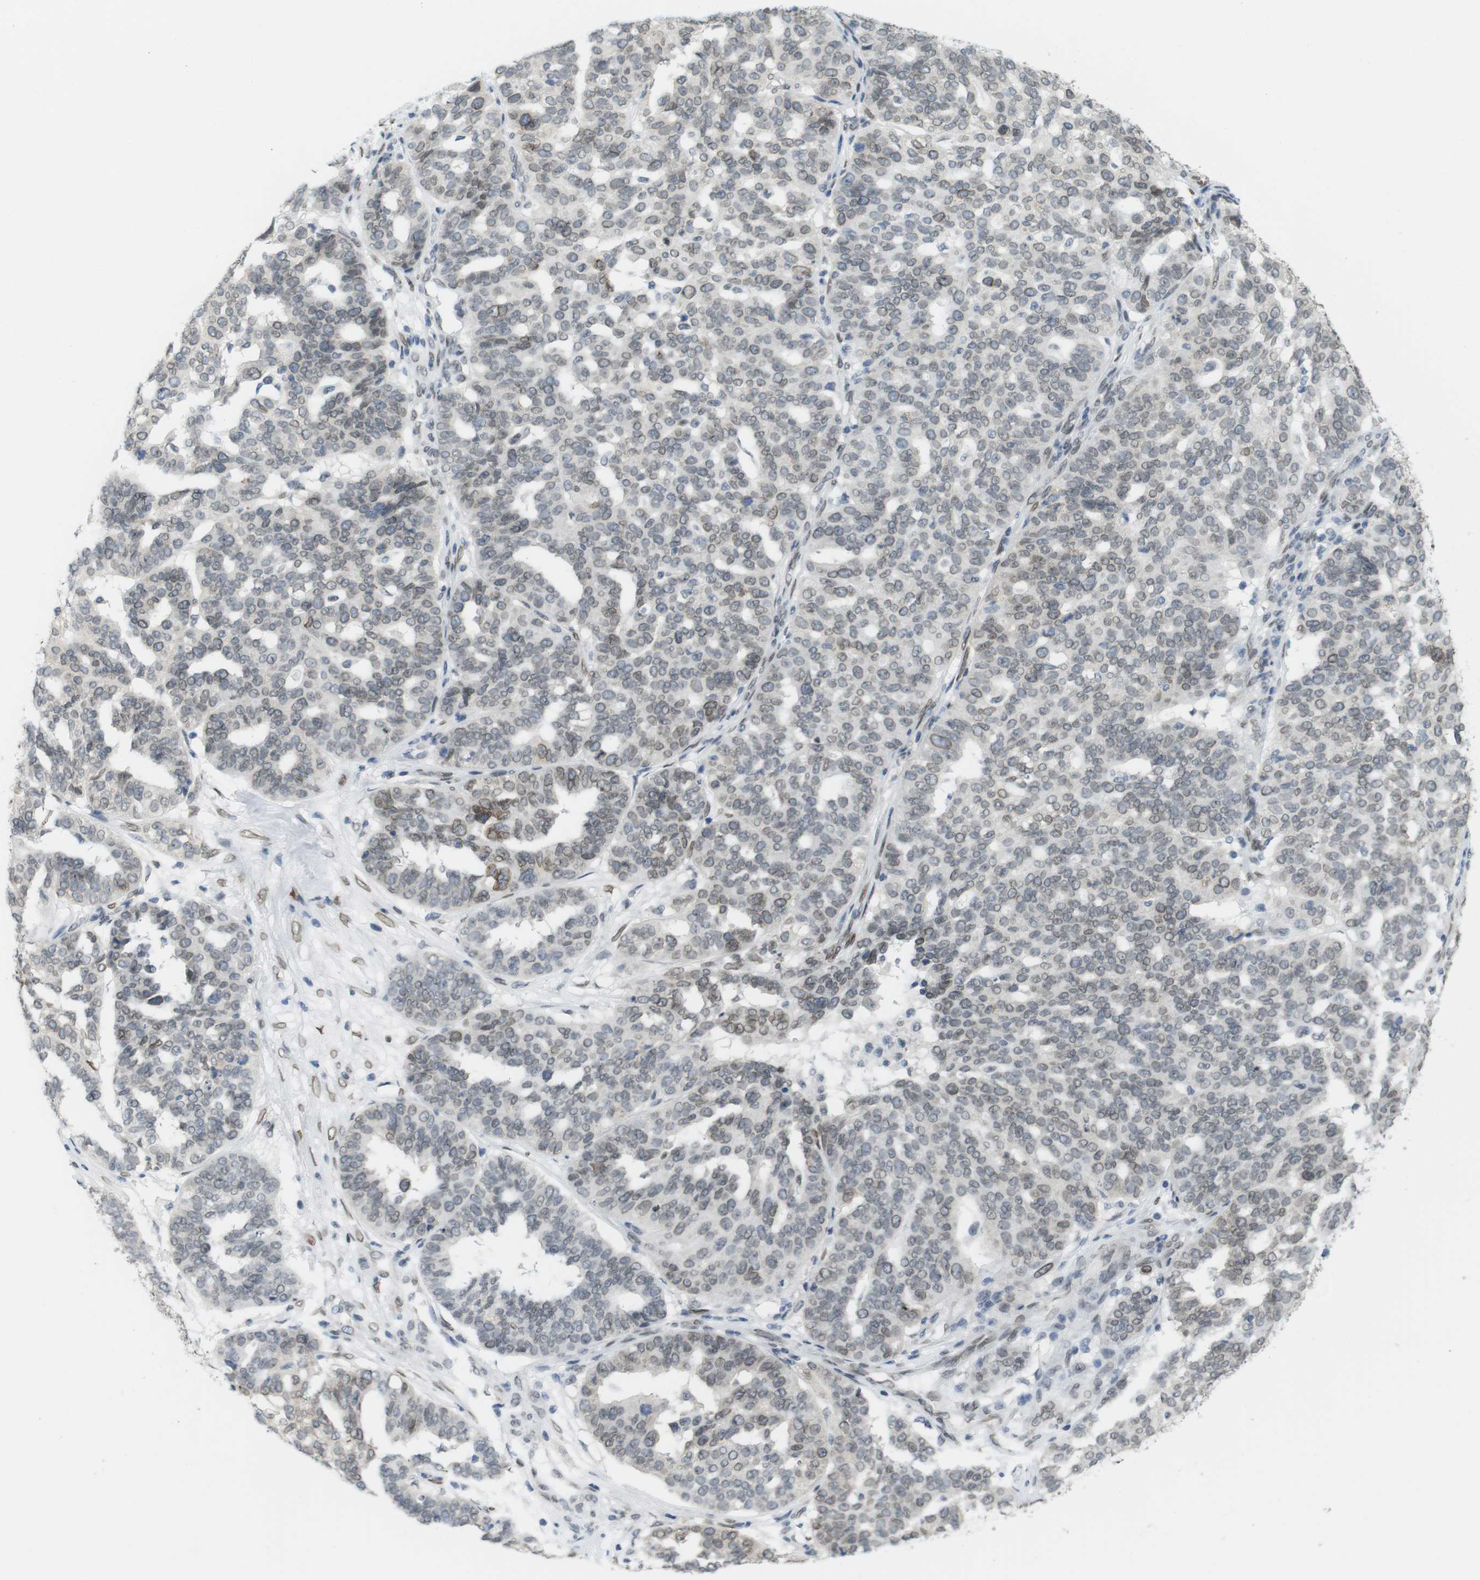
{"staining": {"intensity": "weak", "quantity": "25%-75%", "location": "nuclear"}, "tissue": "ovarian cancer", "cell_type": "Tumor cells", "image_type": "cancer", "snomed": [{"axis": "morphology", "description": "Cystadenocarcinoma, serous, NOS"}, {"axis": "topography", "description": "Ovary"}], "caption": "Ovarian serous cystadenocarcinoma was stained to show a protein in brown. There is low levels of weak nuclear expression in about 25%-75% of tumor cells.", "gene": "ARL6IP6", "patient": {"sex": "female", "age": 59}}